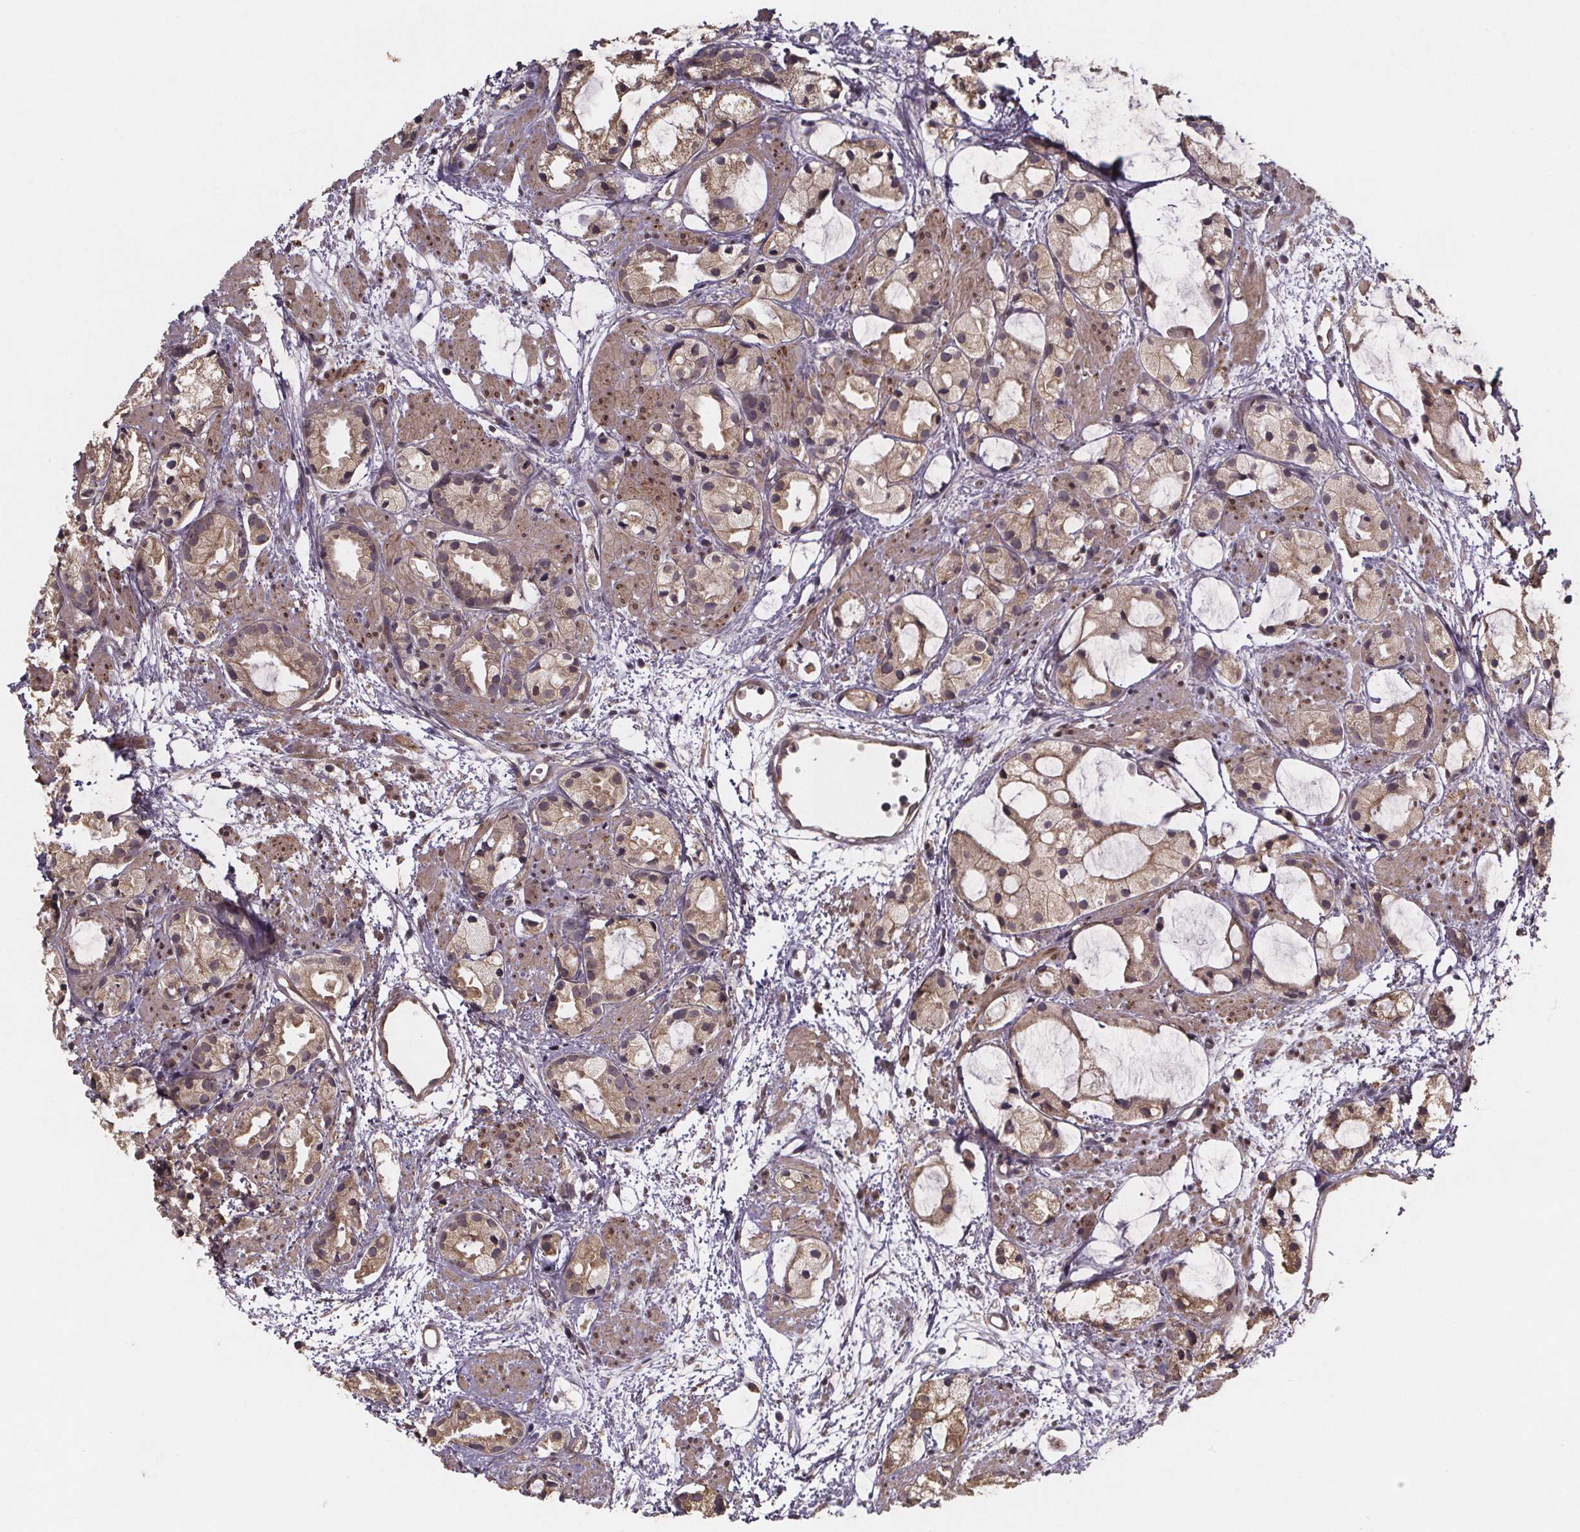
{"staining": {"intensity": "moderate", "quantity": "25%-75%", "location": "cytoplasmic/membranous,nuclear"}, "tissue": "prostate cancer", "cell_type": "Tumor cells", "image_type": "cancer", "snomed": [{"axis": "morphology", "description": "Adenocarcinoma, High grade"}, {"axis": "topography", "description": "Prostate"}], "caption": "Prostate adenocarcinoma (high-grade) stained for a protein (brown) shows moderate cytoplasmic/membranous and nuclear positive staining in approximately 25%-75% of tumor cells.", "gene": "PIERCE2", "patient": {"sex": "male", "age": 85}}